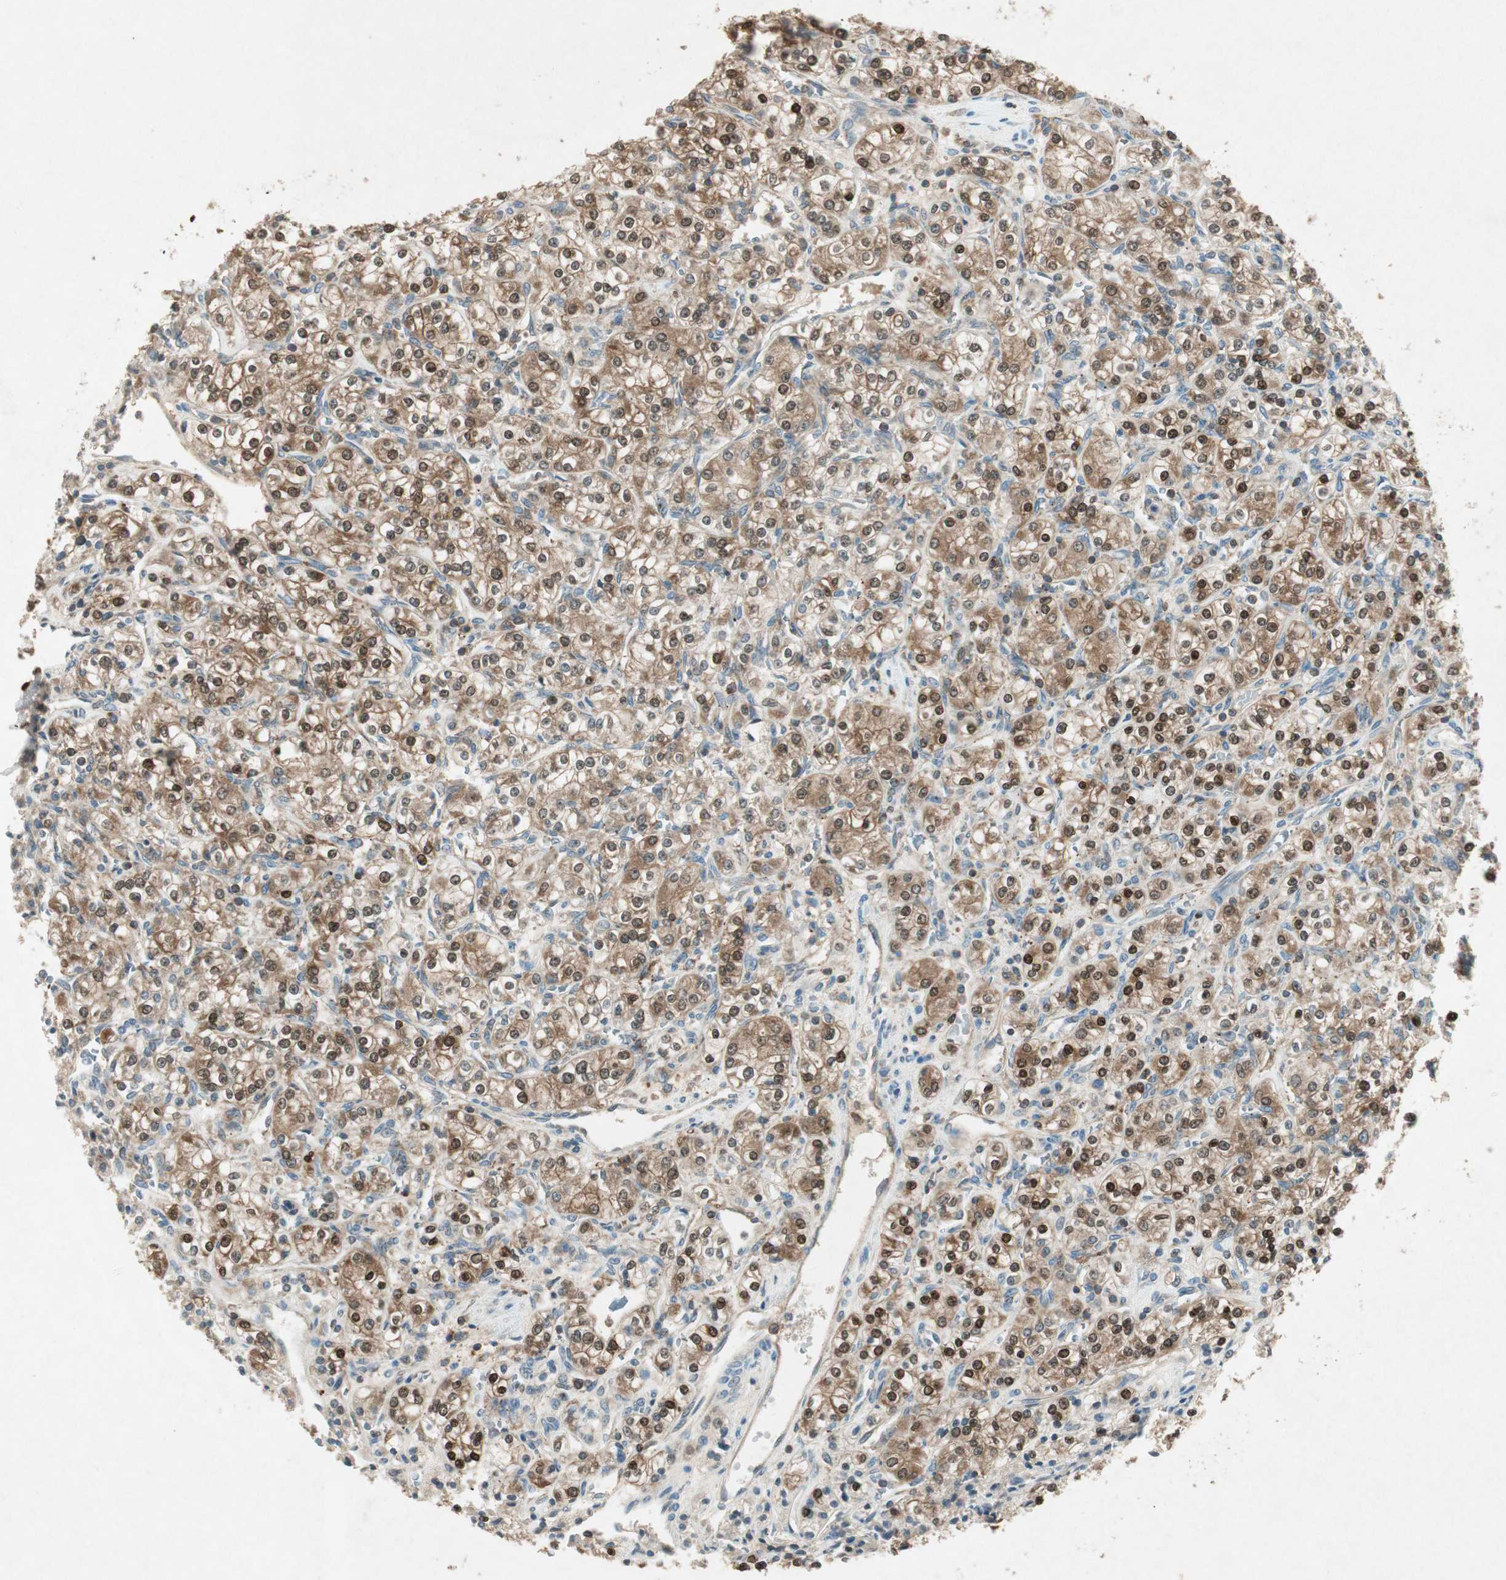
{"staining": {"intensity": "moderate", "quantity": ">75%", "location": "cytoplasmic/membranous,nuclear"}, "tissue": "renal cancer", "cell_type": "Tumor cells", "image_type": "cancer", "snomed": [{"axis": "morphology", "description": "Adenocarcinoma, NOS"}, {"axis": "topography", "description": "Kidney"}], "caption": "Immunohistochemistry photomicrograph of human renal cancer (adenocarcinoma) stained for a protein (brown), which demonstrates medium levels of moderate cytoplasmic/membranous and nuclear positivity in approximately >75% of tumor cells.", "gene": "CHADL", "patient": {"sex": "male", "age": 77}}